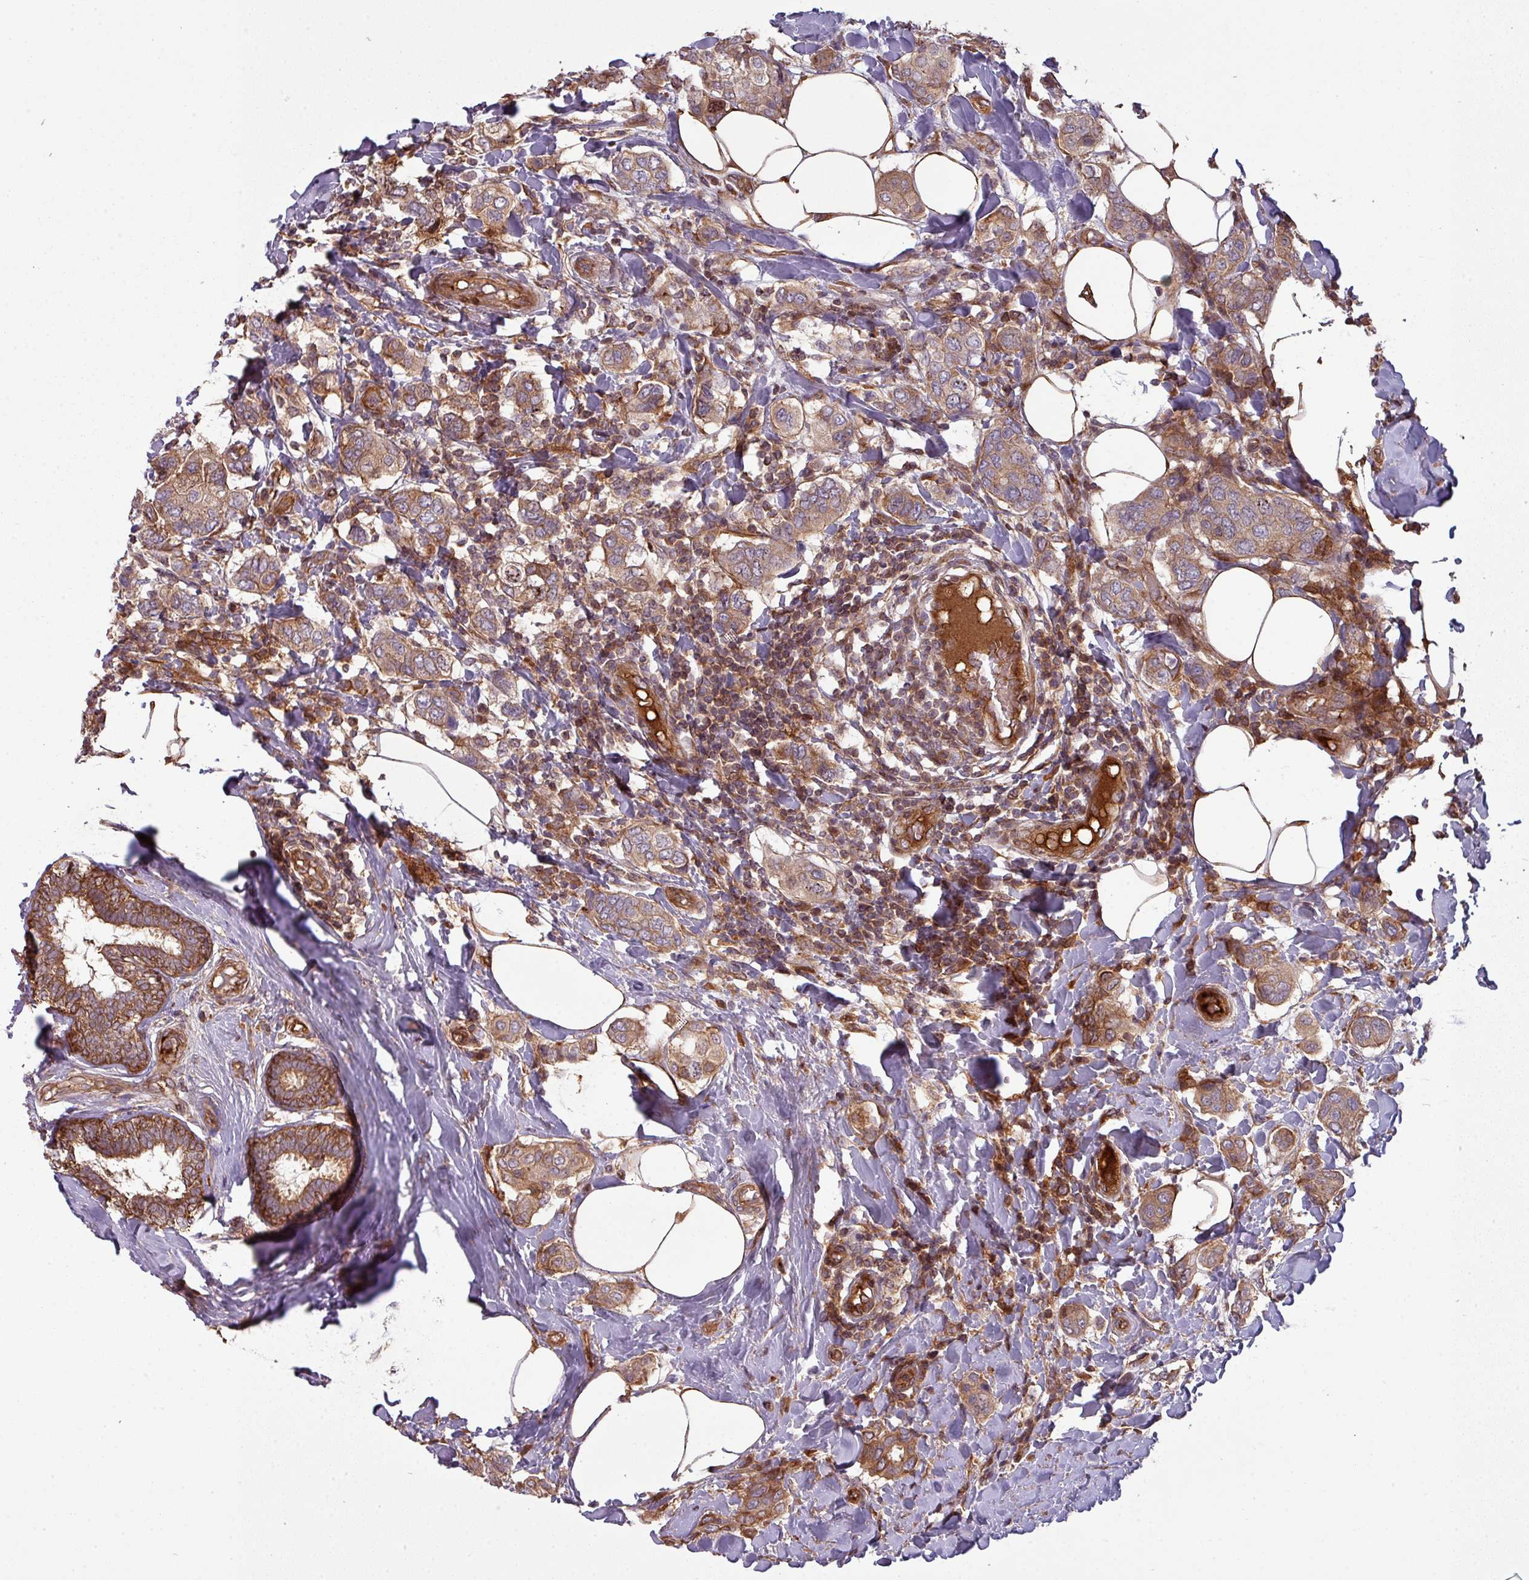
{"staining": {"intensity": "moderate", "quantity": ">75%", "location": "cytoplasmic/membranous"}, "tissue": "breast cancer", "cell_type": "Tumor cells", "image_type": "cancer", "snomed": [{"axis": "morphology", "description": "Lobular carcinoma"}, {"axis": "topography", "description": "Breast"}], "caption": "IHC of breast cancer (lobular carcinoma) reveals medium levels of moderate cytoplasmic/membranous expression in approximately >75% of tumor cells.", "gene": "SNRNP25", "patient": {"sex": "female", "age": 51}}